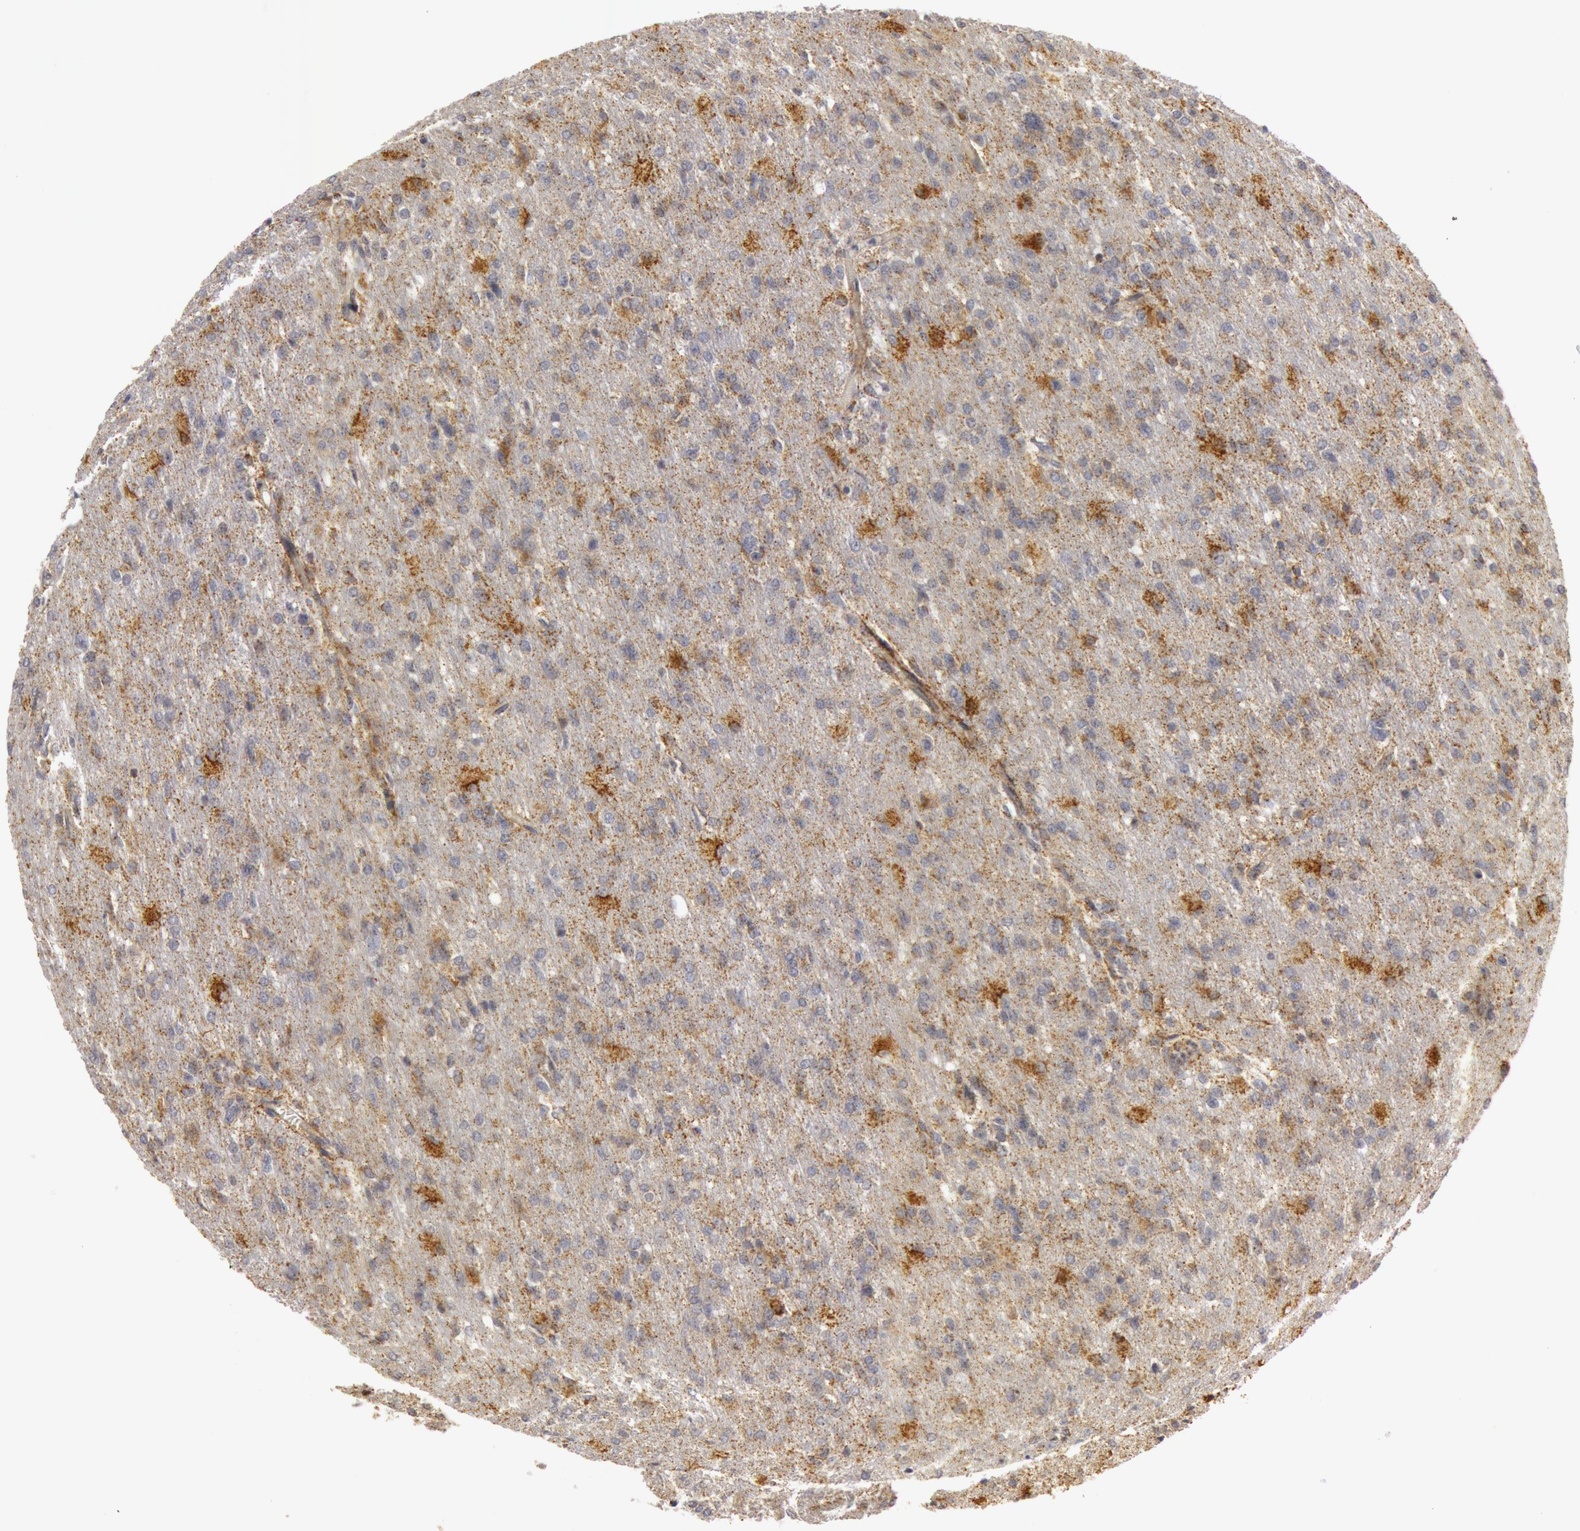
{"staining": {"intensity": "moderate", "quantity": ">75%", "location": "cytoplasmic/membranous"}, "tissue": "glioma", "cell_type": "Tumor cells", "image_type": "cancer", "snomed": [{"axis": "morphology", "description": "Glioma, malignant, High grade"}, {"axis": "topography", "description": "Brain"}], "caption": "Glioma tissue exhibits moderate cytoplasmic/membranous staining in about >75% of tumor cells, visualized by immunohistochemistry.", "gene": "C7", "patient": {"sex": "male", "age": 68}}